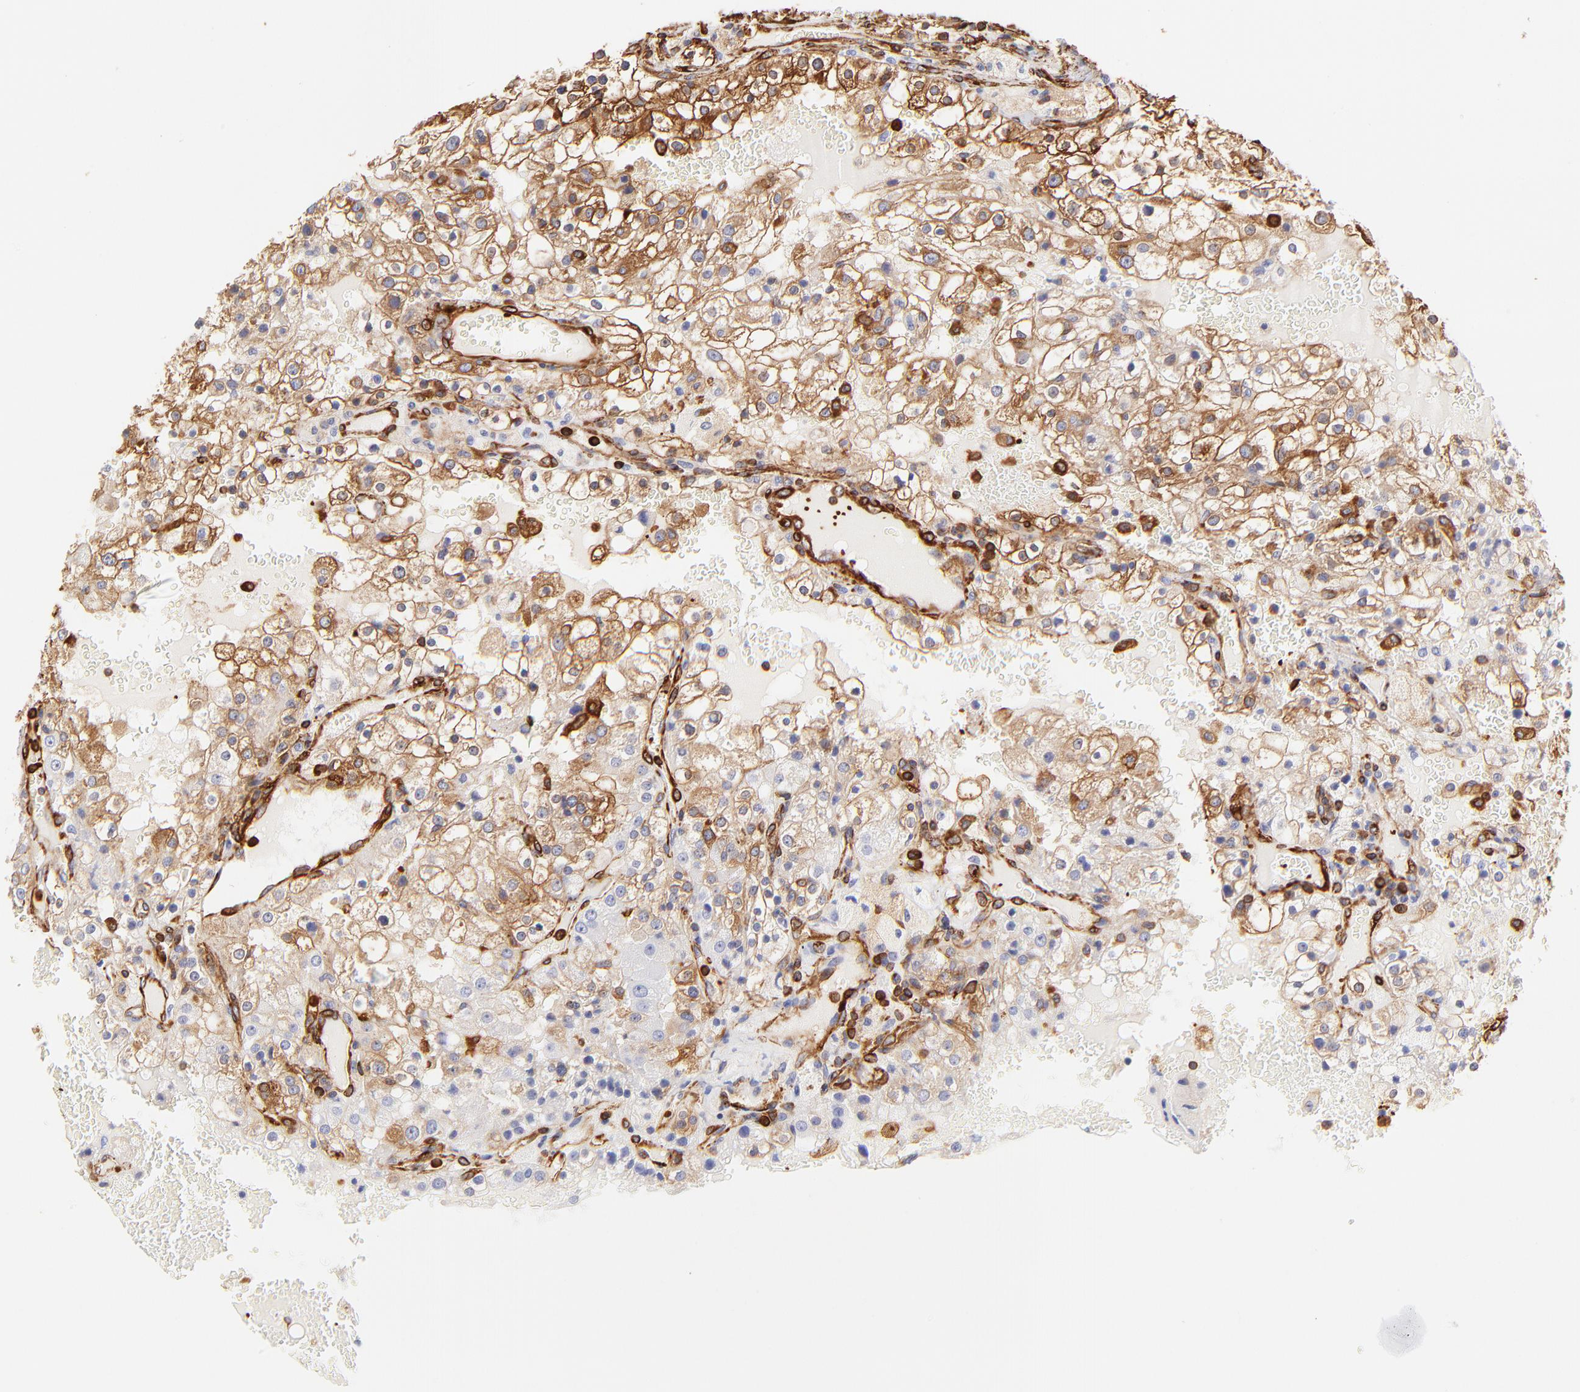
{"staining": {"intensity": "strong", "quantity": ">75%", "location": "cytoplasmic/membranous"}, "tissue": "renal cancer", "cell_type": "Tumor cells", "image_type": "cancer", "snomed": [{"axis": "morphology", "description": "Adenocarcinoma, NOS"}, {"axis": "topography", "description": "Kidney"}], "caption": "DAB immunohistochemical staining of renal cancer (adenocarcinoma) shows strong cytoplasmic/membranous protein expression in approximately >75% of tumor cells.", "gene": "FLNA", "patient": {"sex": "female", "age": 74}}